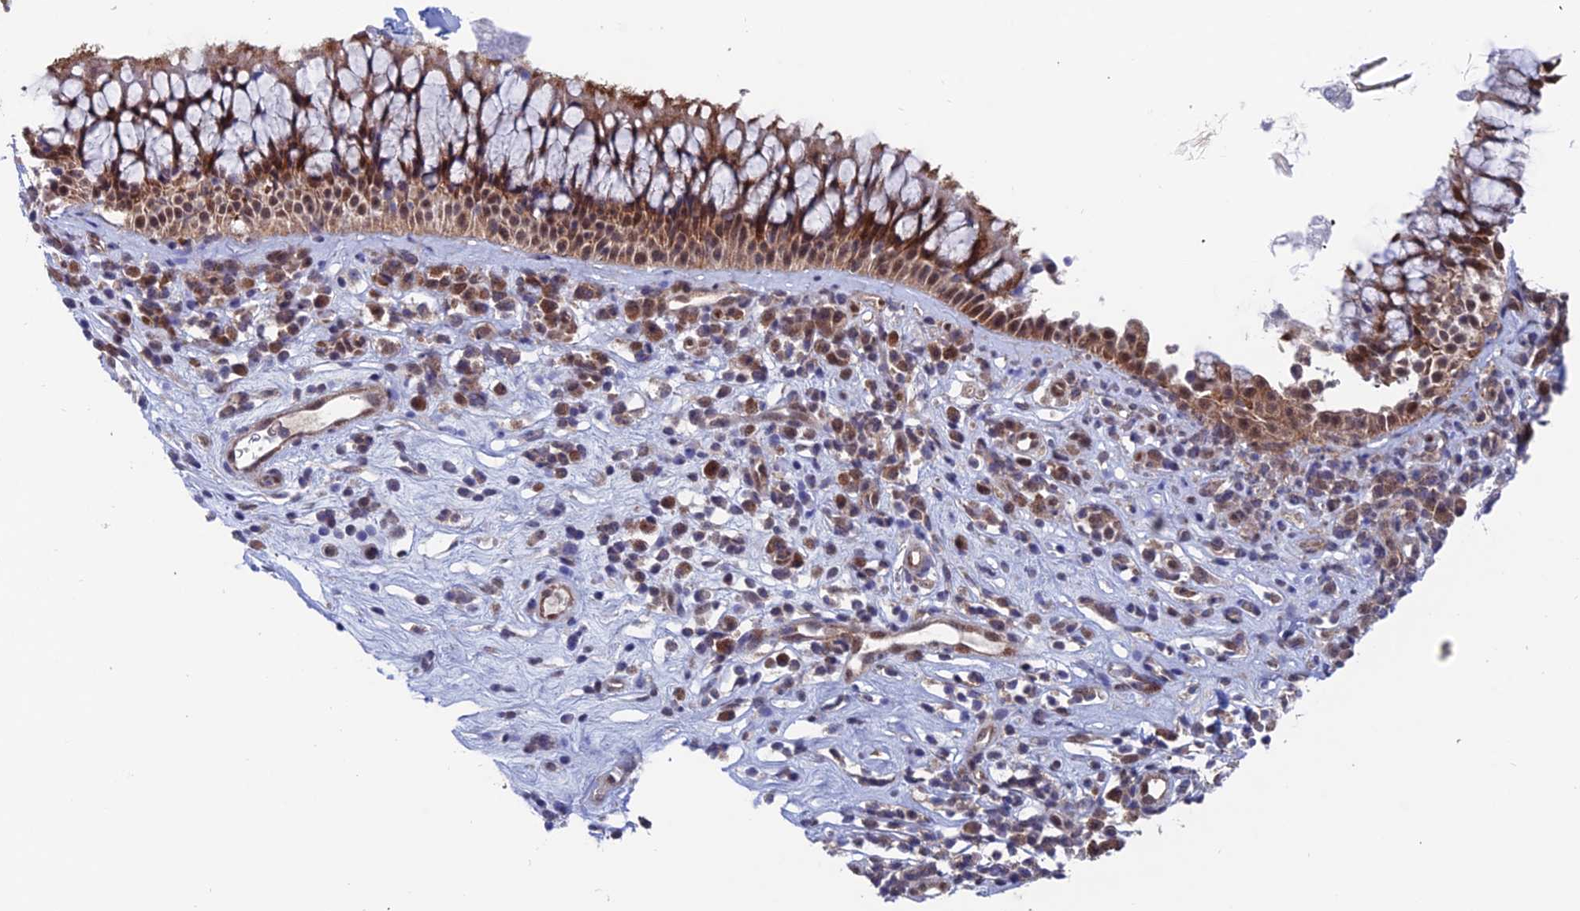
{"staining": {"intensity": "moderate", "quantity": ">75%", "location": "cytoplasmic/membranous,nuclear"}, "tissue": "nasopharynx", "cell_type": "Respiratory epithelial cells", "image_type": "normal", "snomed": [{"axis": "morphology", "description": "Normal tissue, NOS"}, {"axis": "morphology", "description": "Inflammation, NOS"}, {"axis": "morphology", "description": "Malignant melanoma, Metastatic site"}, {"axis": "topography", "description": "Nasopharynx"}], "caption": "Protein expression analysis of benign nasopharynx reveals moderate cytoplasmic/membranous,nuclear expression in about >75% of respiratory epithelial cells.", "gene": "IGBP1", "patient": {"sex": "male", "age": 70}}